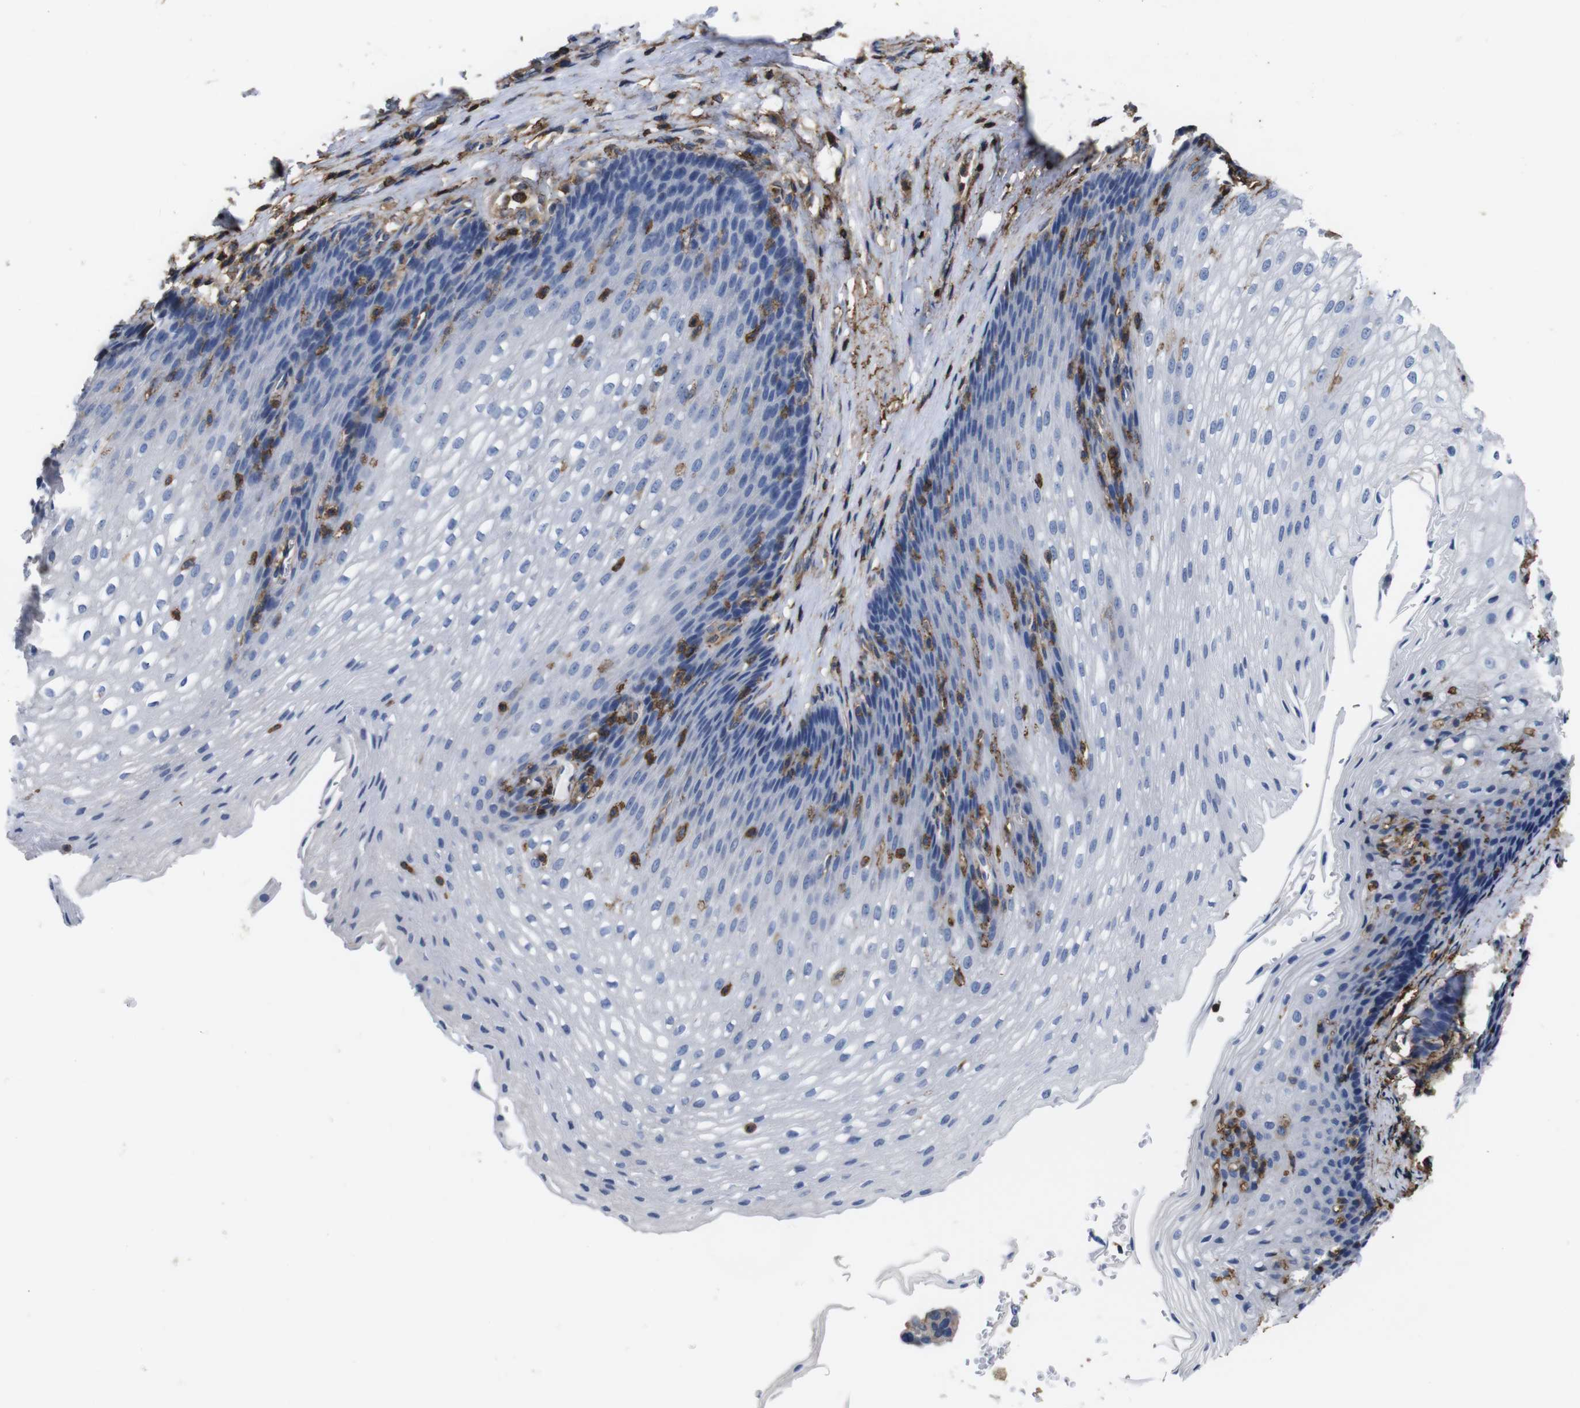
{"staining": {"intensity": "negative", "quantity": "none", "location": "none"}, "tissue": "esophagus", "cell_type": "Squamous epithelial cells", "image_type": "normal", "snomed": [{"axis": "morphology", "description": "Normal tissue, NOS"}, {"axis": "topography", "description": "Esophagus"}], "caption": "Protein analysis of normal esophagus displays no significant positivity in squamous epithelial cells. (DAB immunohistochemistry with hematoxylin counter stain).", "gene": "PI4KA", "patient": {"sex": "male", "age": 48}}